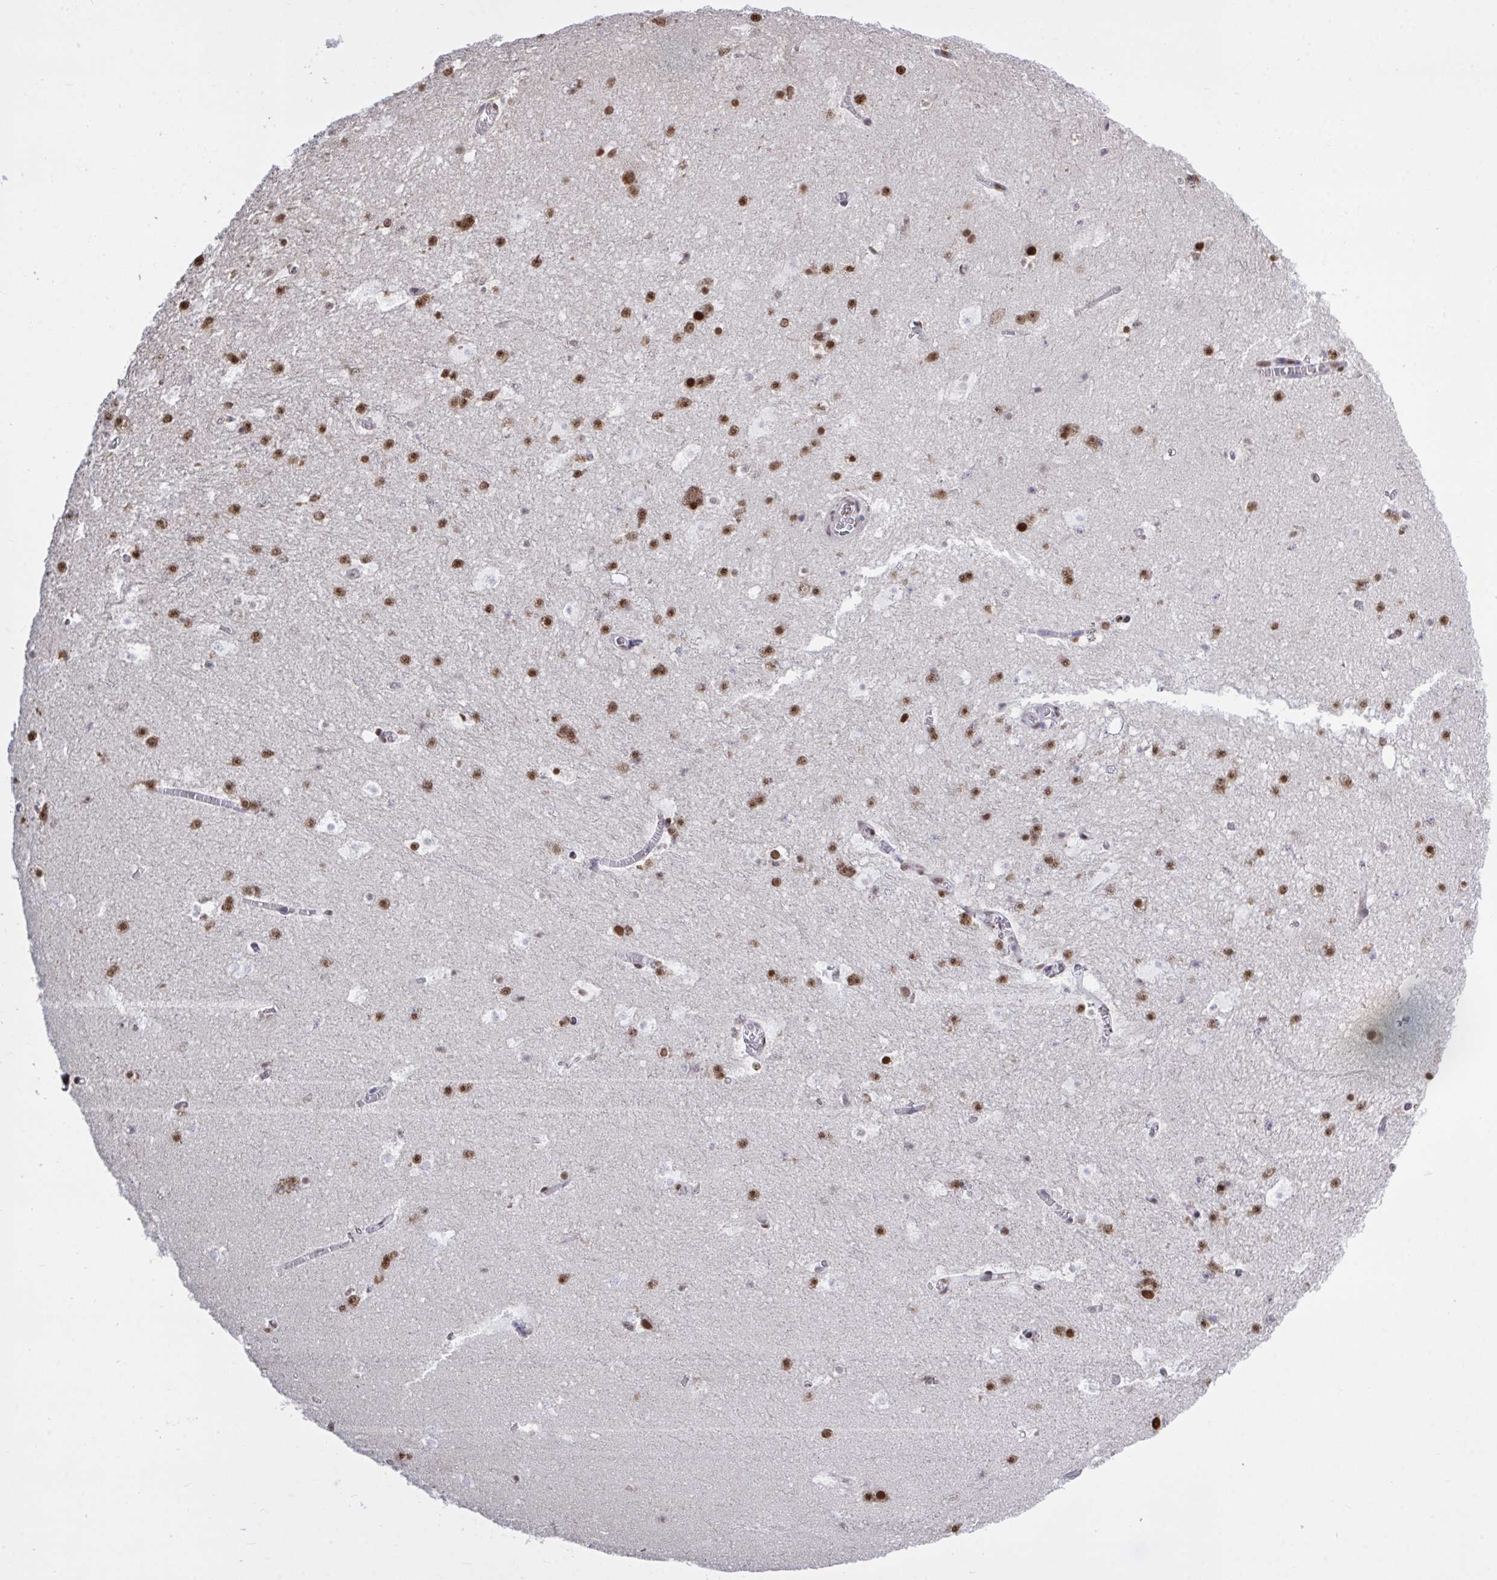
{"staining": {"intensity": "strong", "quantity": ">75%", "location": "nuclear"}, "tissue": "hippocampus", "cell_type": "Glial cells", "image_type": "normal", "snomed": [{"axis": "morphology", "description": "Normal tissue, NOS"}, {"axis": "topography", "description": "Hippocampus"}], "caption": "DAB immunohistochemical staining of benign human hippocampus demonstrates strong nuclear protein staining in approximately >75% of glial cells.", "gene": "HNRNPDL", "patient": {"sex": "female", "age": 42}}